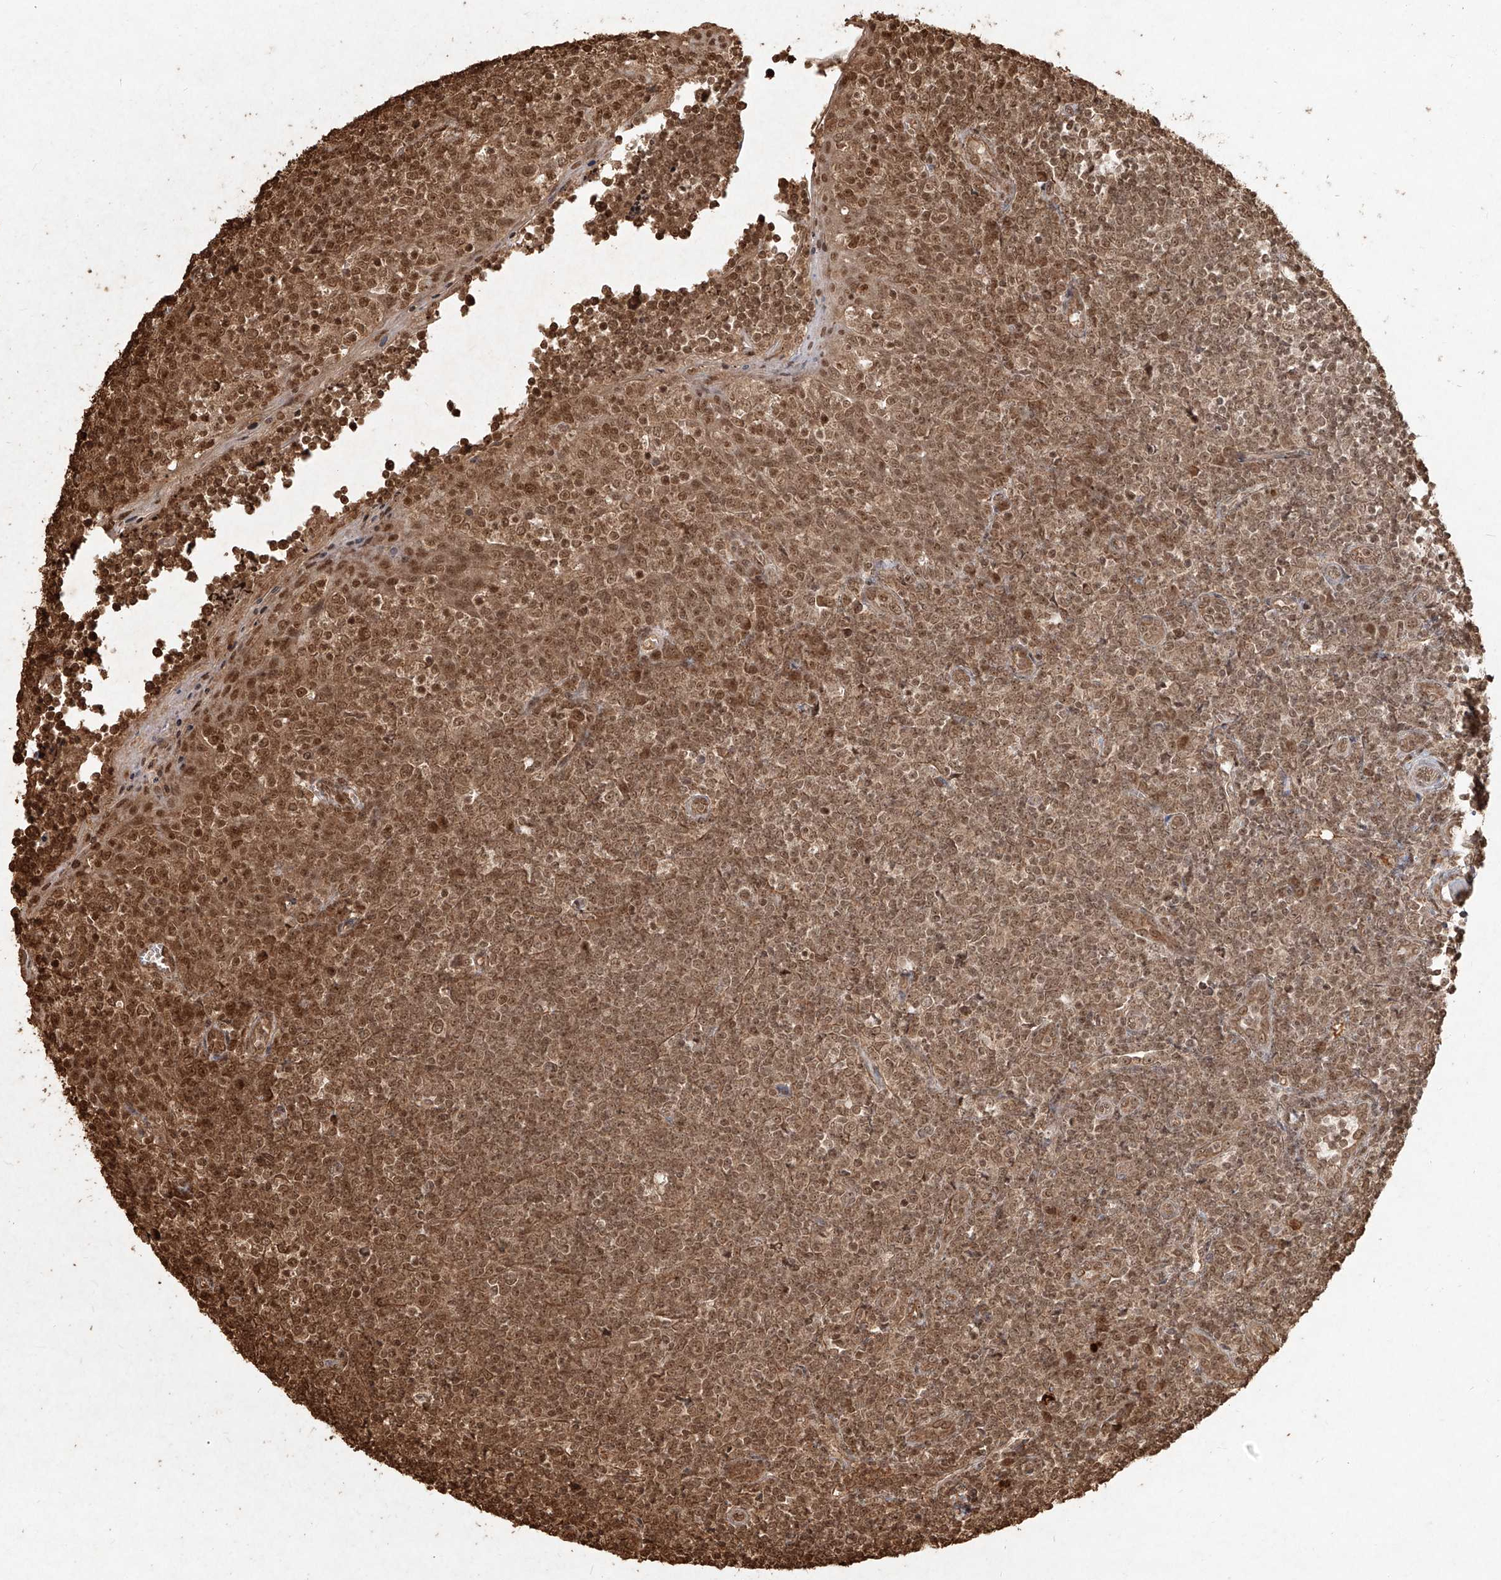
{"staining": {"intensity": "moderate", "quantity": ">75%", "location": "cytoplasmic/membranous,nuclear"}, "tissue": "tonsil", "cell_type": "Germinal center cells", "image_type": "normal", "snomed": [{"axis": "morphology", "description": "Normal tissue, NOS"}, {"axis": "topography", "description": "Tonsil"}], "caption": "The micrograph reveals staining of benign tonsil, revealing moderate cytoplasmic/membranous,nuclear protein expression (brown color) within germinal center cells.", "gene": "UBE2K", "patient": {"sex": "female", "age": 19}}